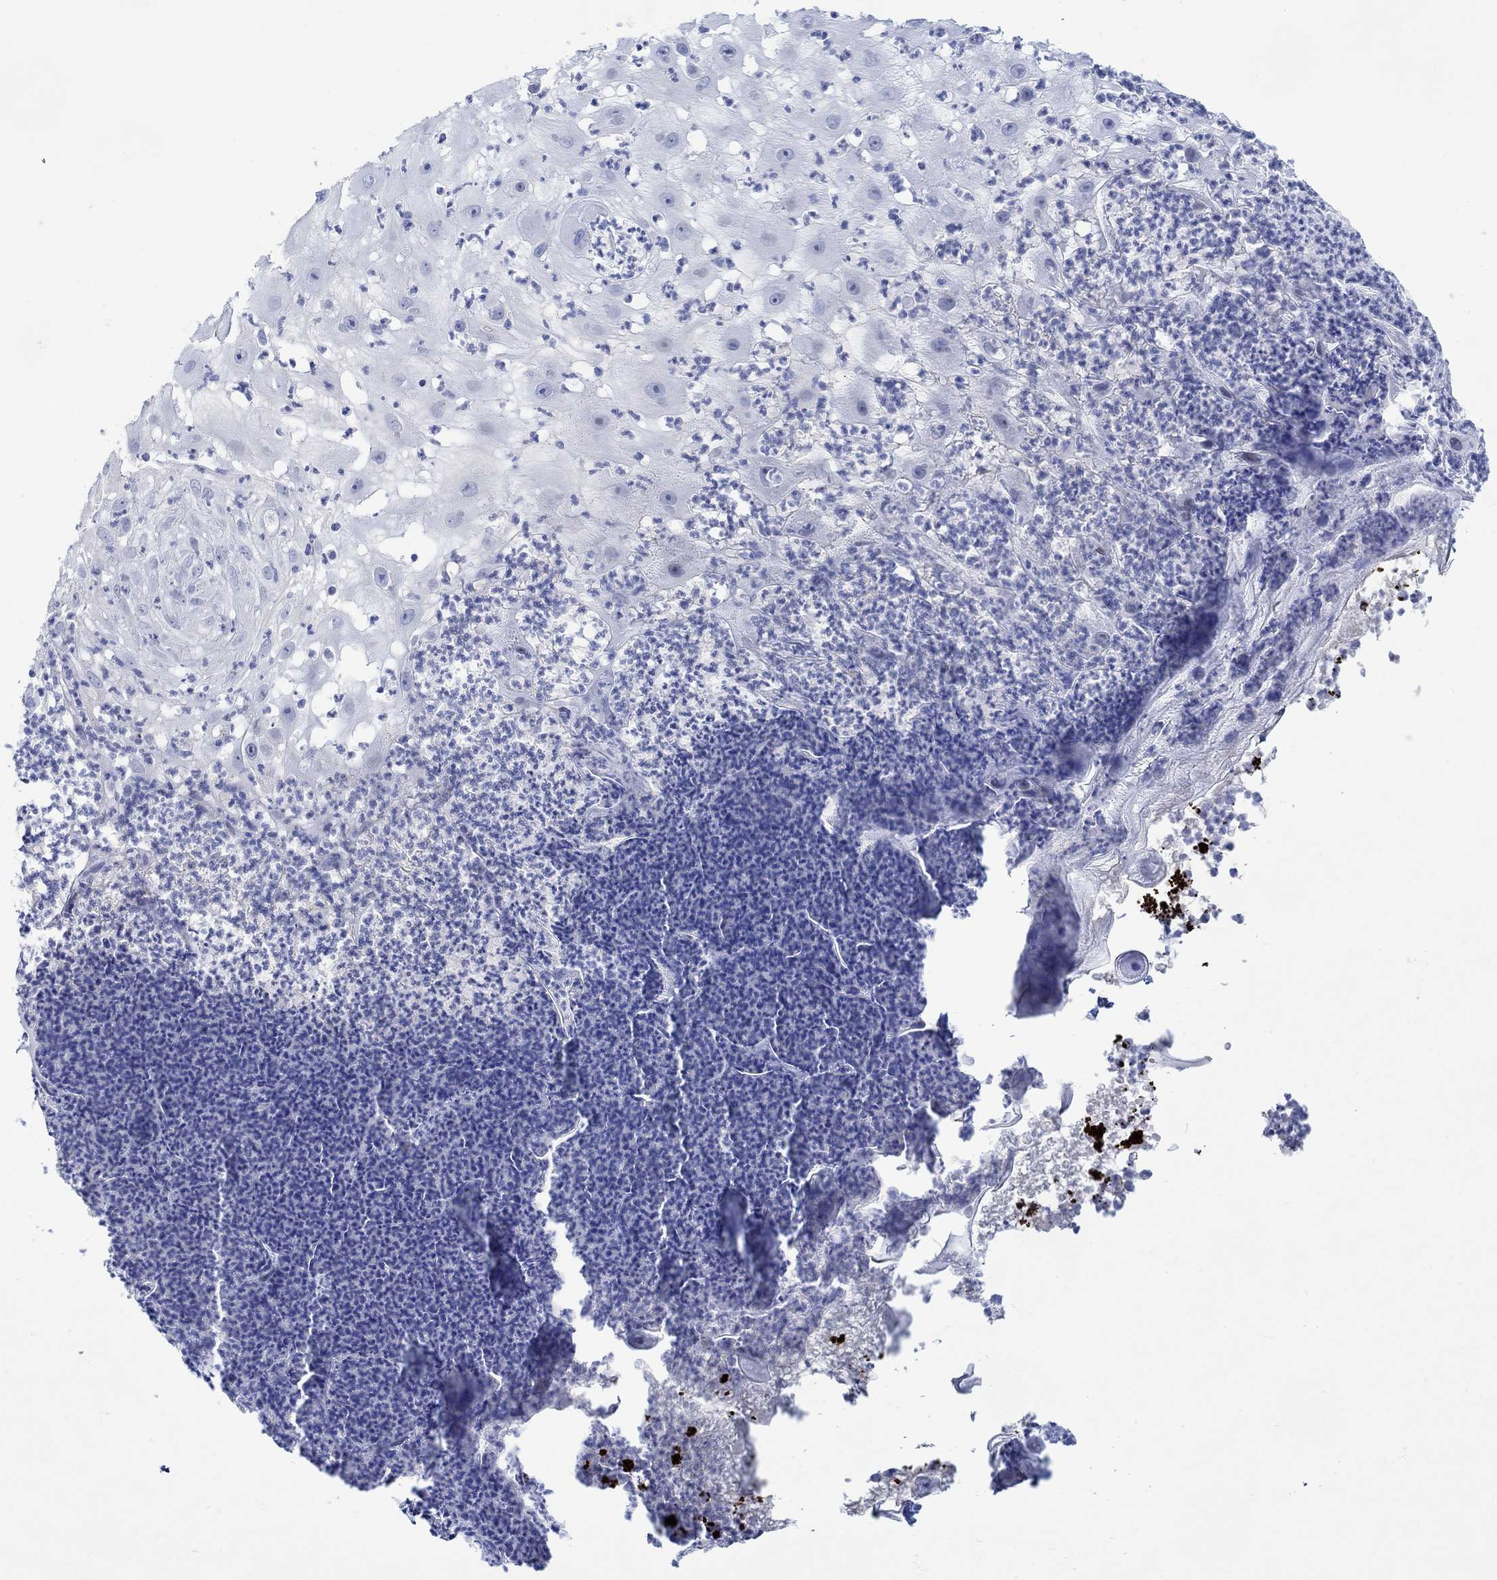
{"staining": {"intensity": "negative", "quantity": "none", "location": "none"}, "tissue": "skin cancer", "cell_type": "Tumor cells", "image_type": "cancer", "snomed": [{"axis": "morphology", "description": "Normal tissue, NOS"}, {"axis": "morphology", "description": "Squamous cell carcinoma, NOS"}, {"axis": "topography", "description": "Skin"}], "caption": "Immunohistochemistry (IHC) micrograph of neoplastic tissue: human skin cancer stained with DAB (3,3'-diaminobenzidine) displays no significant protein expression in tumor cells.", "gene": "KSR2", "patient": {"sex": "male", "age": 79}}